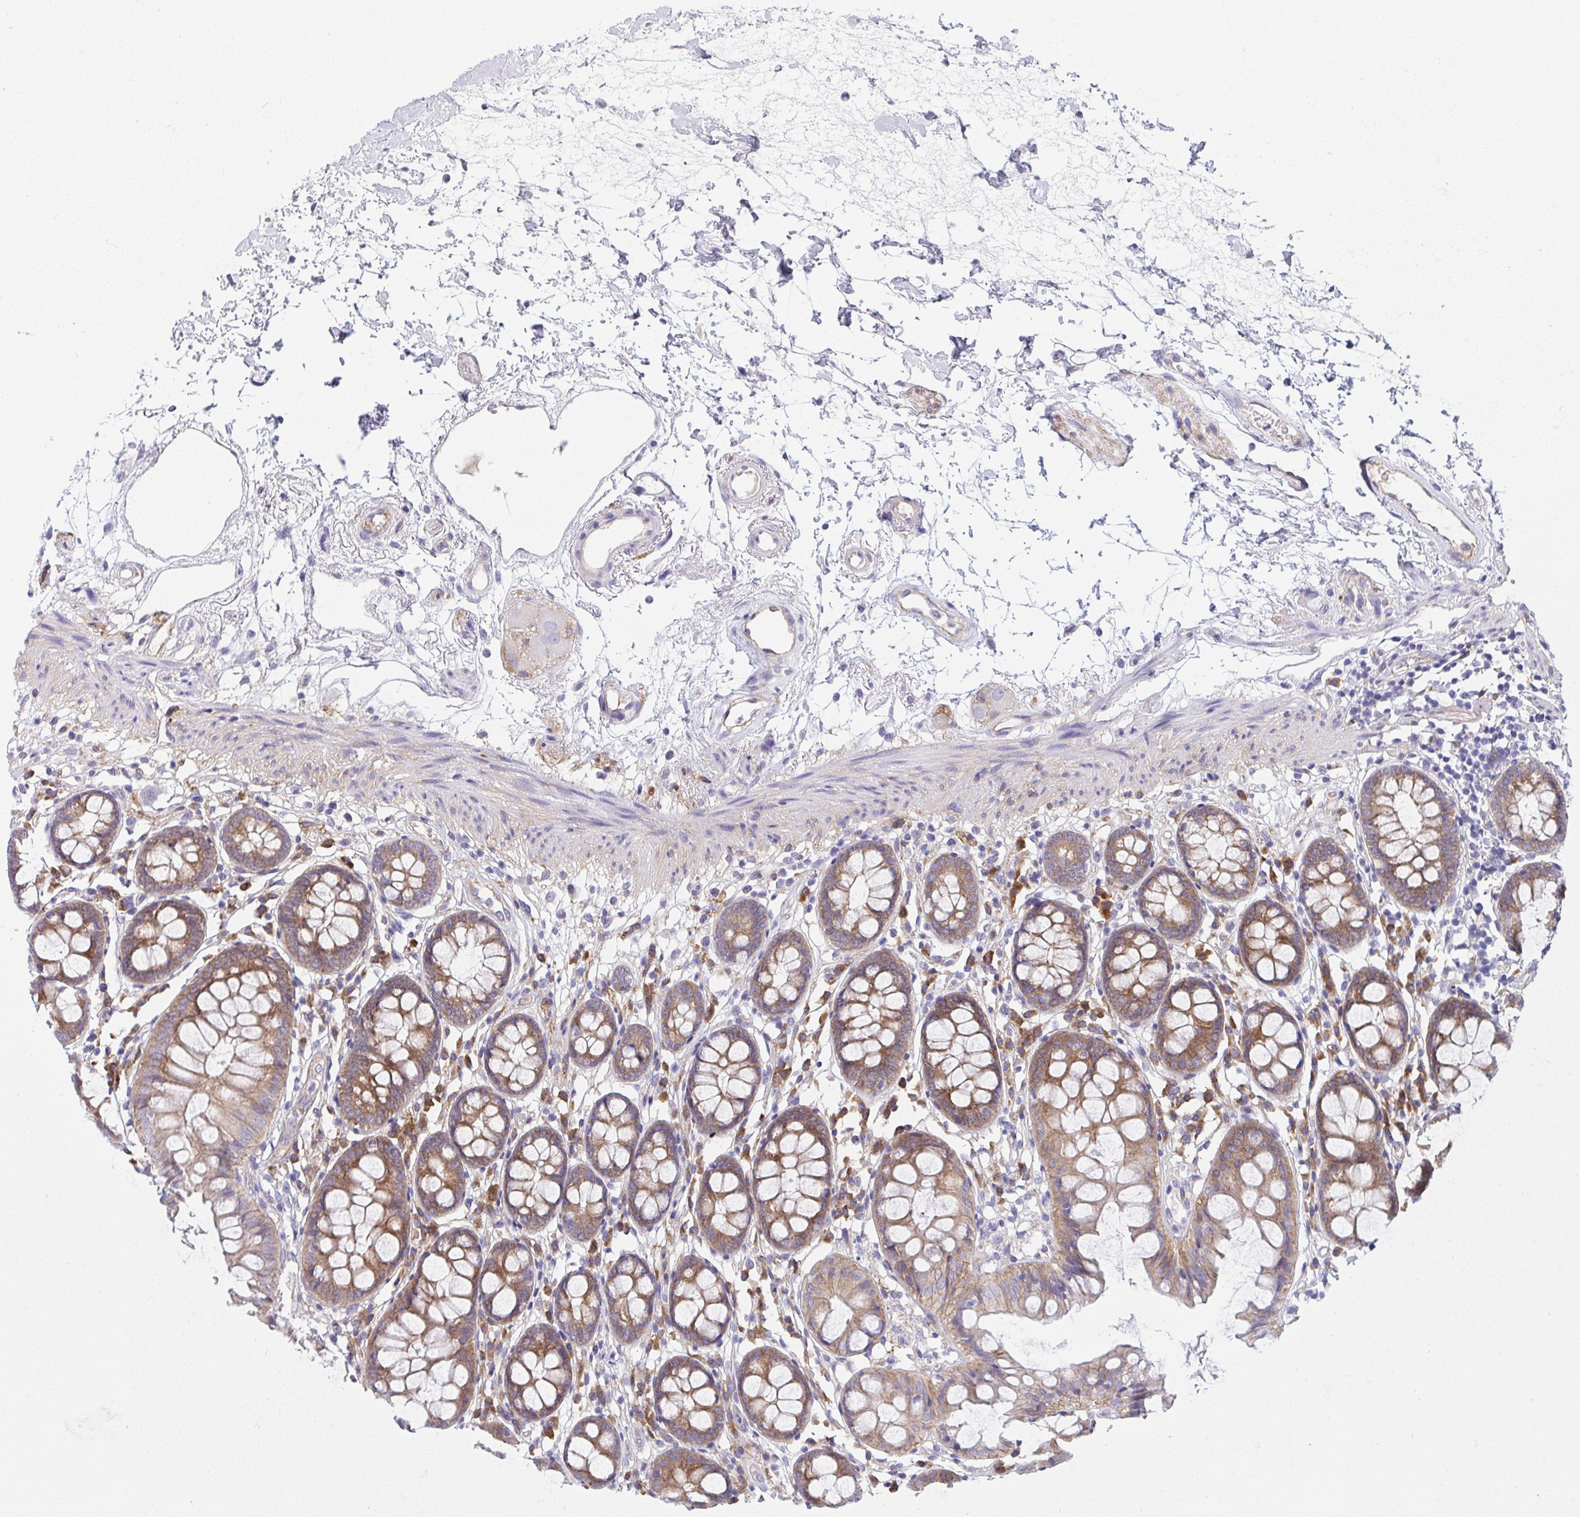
{"staining": {"intensity": "weak", "quantity": ">75%", "location": "cytoplasmic/membranous"}, "tissue": "colon", "cell_type": "Endothelial cells", "image_type": "normal", "snomed": [{"axis": "morphology", "description": "Normal tissue, NOS"}, {"axis": "topography", "description": "Colon"}], "caption": "High-power microscopy captured an immunohistochemistry photomicrograph of unremarkable colon, revealing weak cytoplasmic/membranous staining in approximately >75% of endothelial cells. The staining was performed using DAB (3,3'-diaminobenzidine) to visualize the protein expression in brown, while the nuclei were stained in blue with hematoxylin (Magnification: 20x).", "gene": "GAB1", "patient": {"sex": "female", "age": 84}}